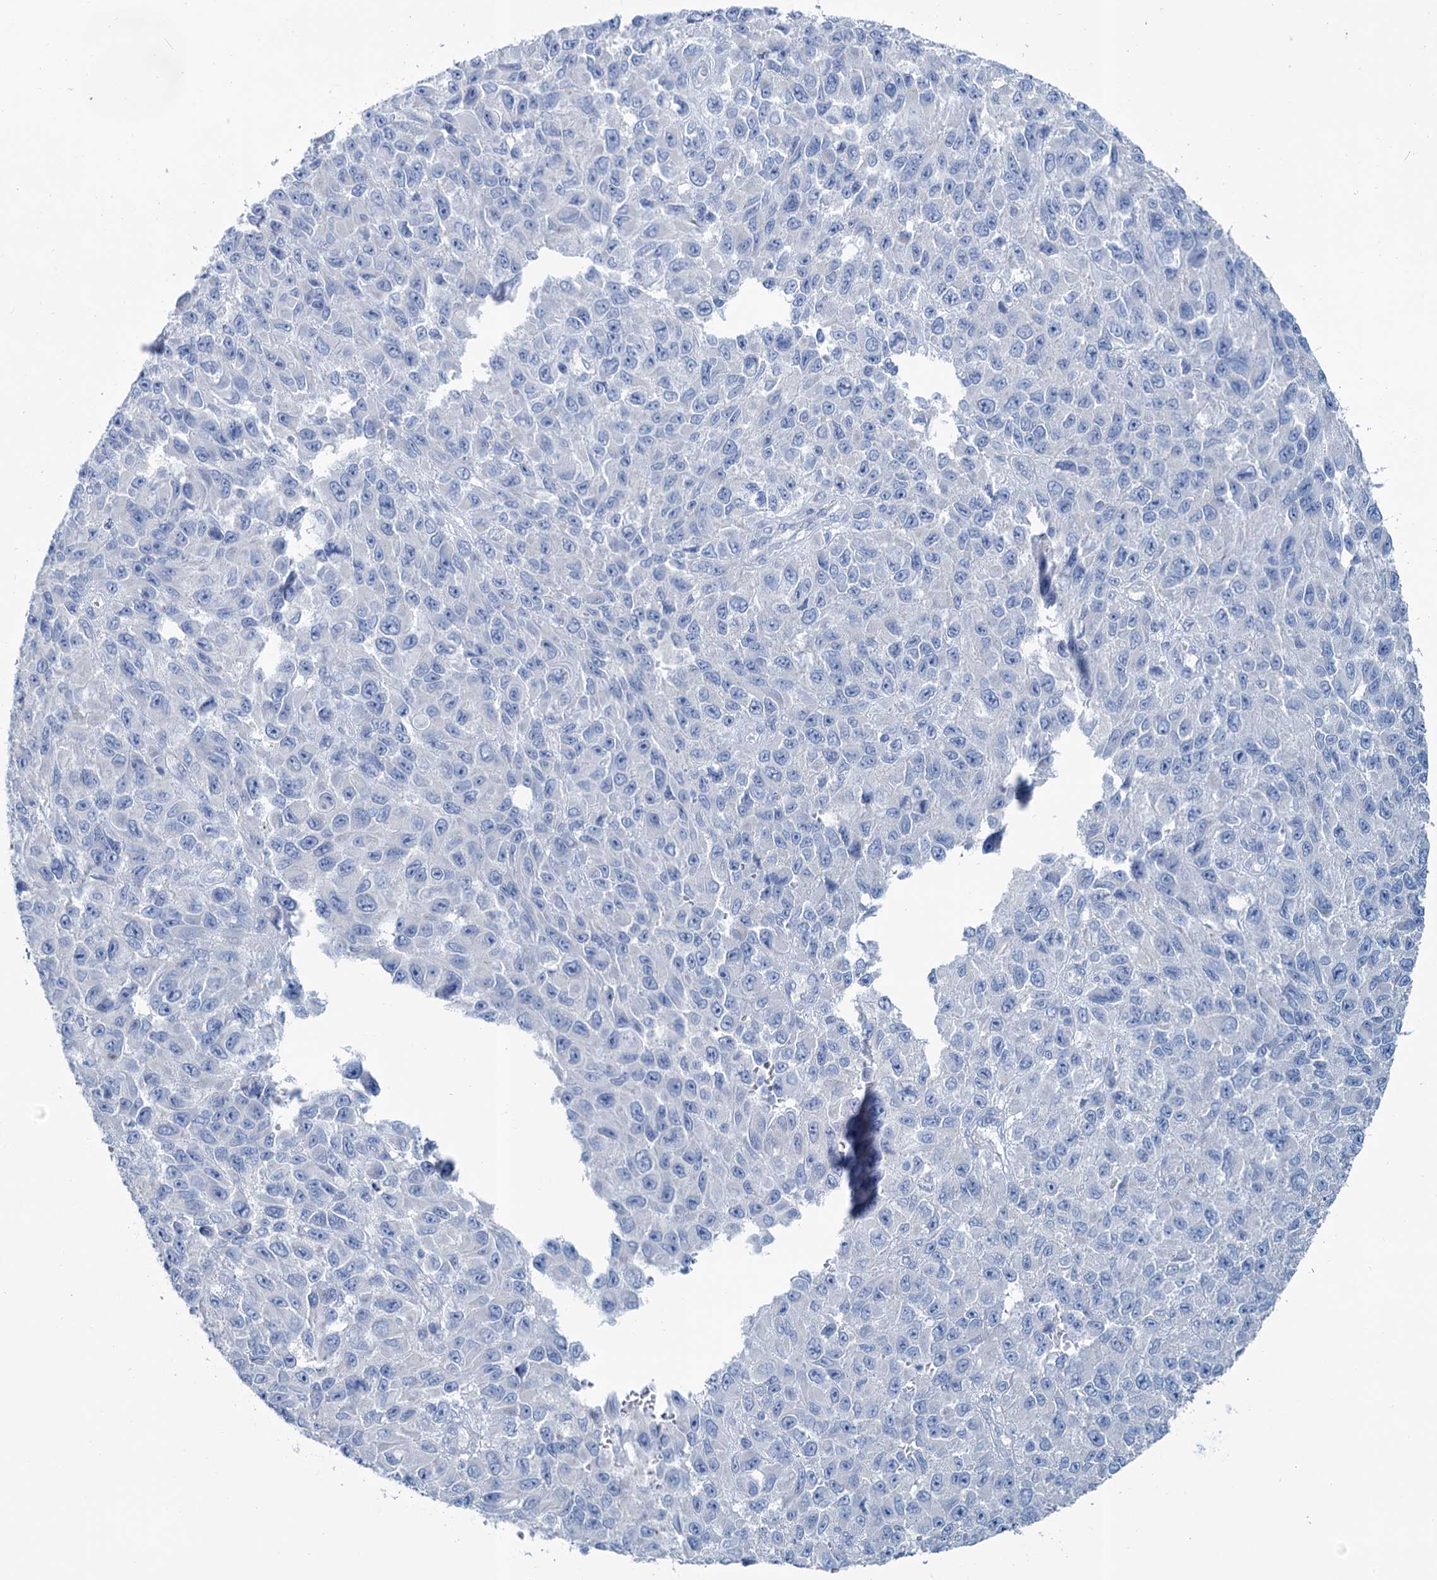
{"staining": {"intensity": "negative", "quantity": "none", "location": "none"}, "tissue": "melanoma", "cell_type": "Tumor cells", "image_type": "cancer", "snomed": [{"axis": "morphology", "description": "Normal tissue, NOS"}, {"axis": "morphology", "description": "Malignant melanoma, NOS"}, {"axis": "topography", "description": "Skin"}], "caption": "Melanoma stained for a protein using immunohistochemistry (IHC) reveals no expression tumor cells.", "gene": "SLC1A3", "patient": {"sex": "female", "age": 96}}